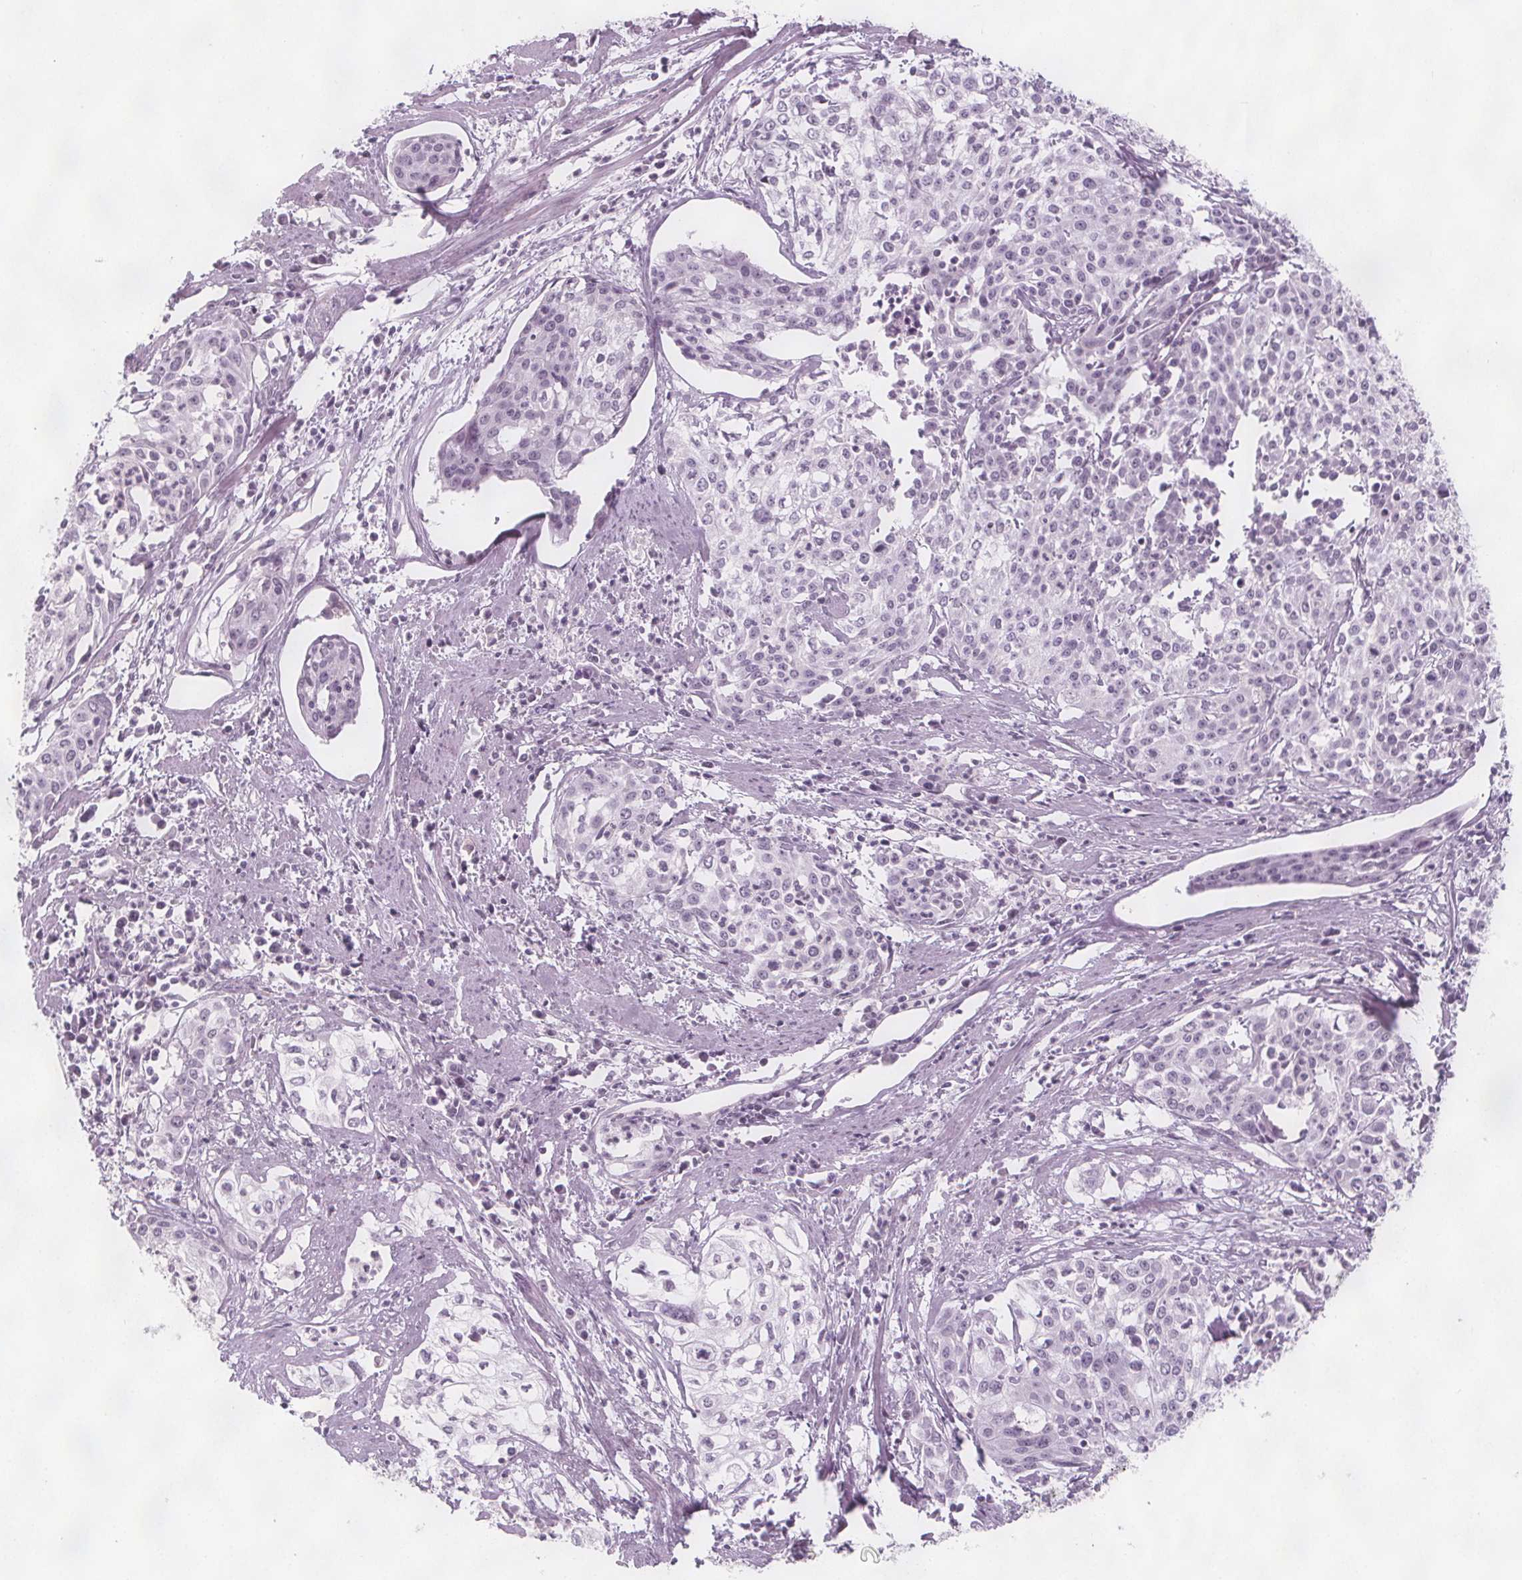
{"staining": {"intensity": "negative", "quantity": "none", "location": "none"}, "tissue": "cervical cancer", "cell_type": "Tumor cells", "image_type": "cancer", "snomed": [{"axis": "morphology", "description": "Squamous cell carcinoma, NOS"}, {"axis": "topography", "description": "Cervix"}], "caption": "Tumor cells show no significant expression in cervical squamous cell carcinoma.", "gene": "C1orf167", "patient": {"sex": "female", "age": 39}}